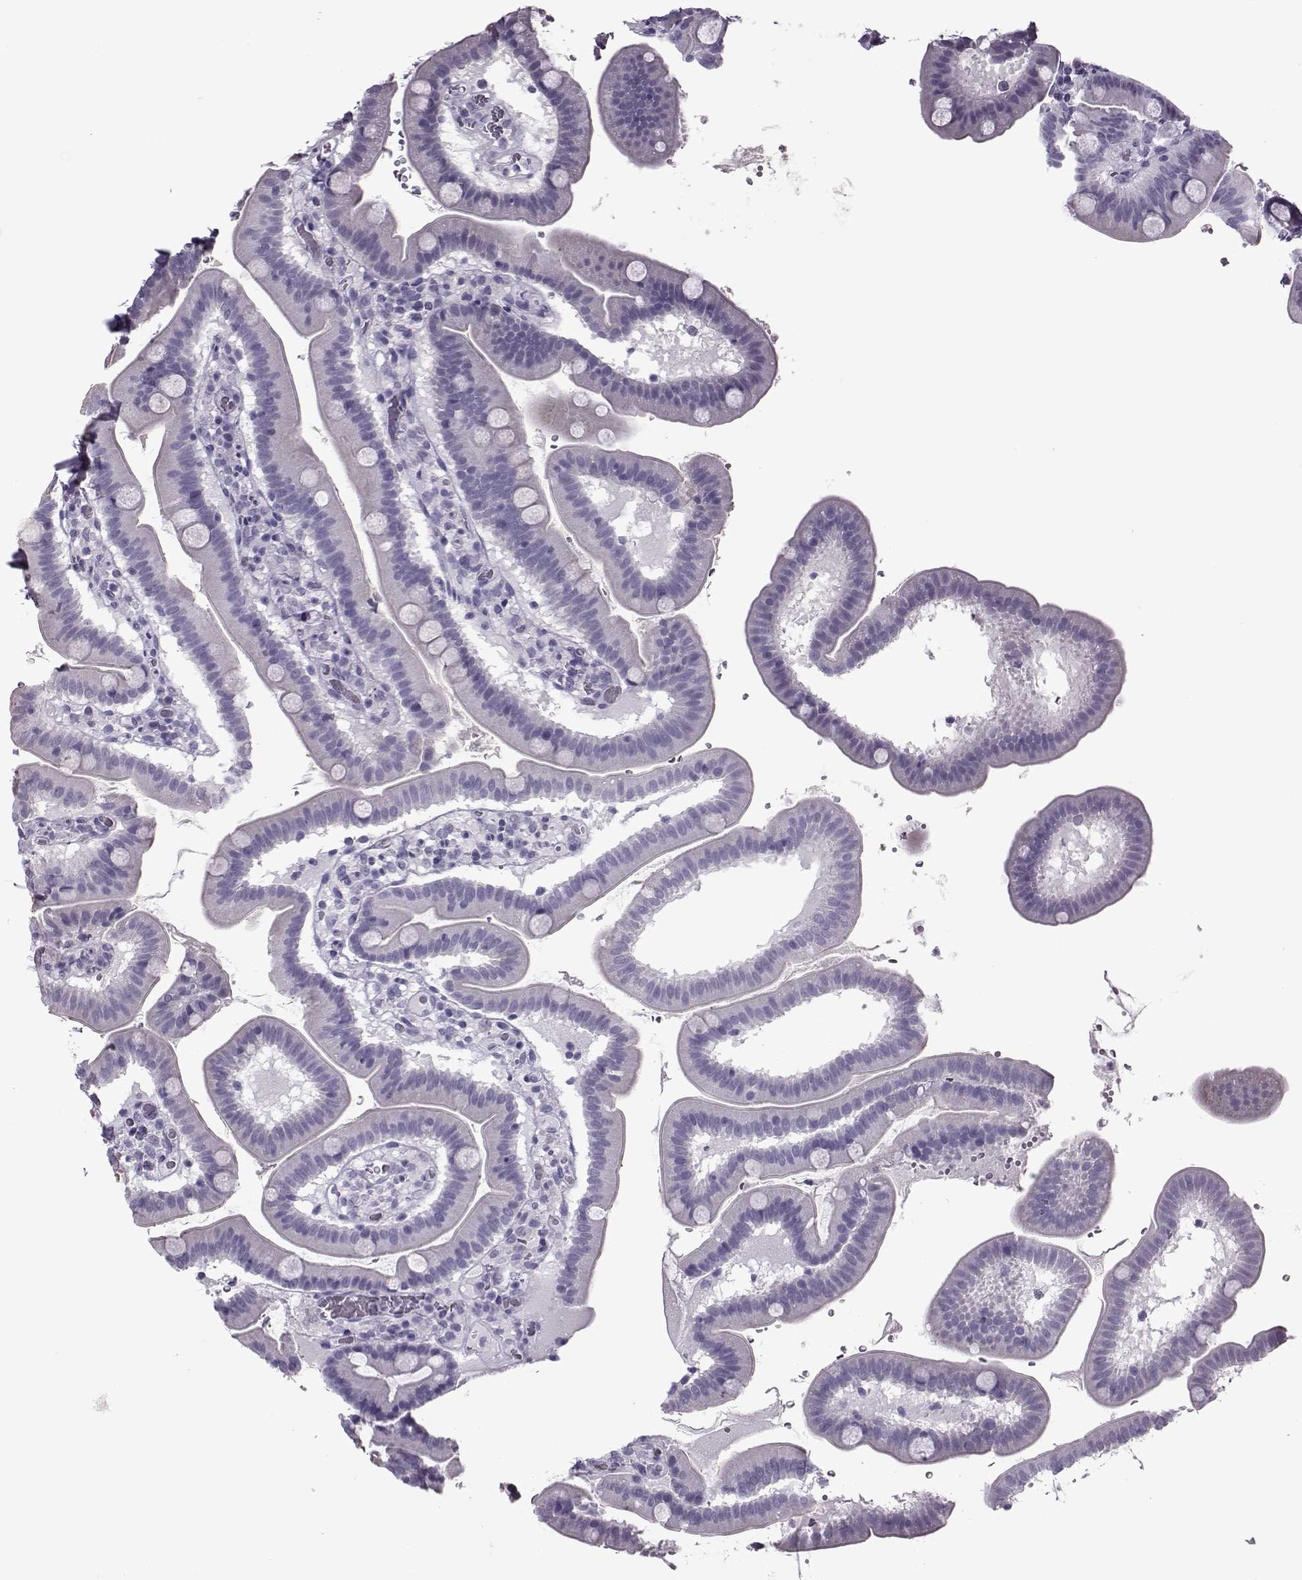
{"staining": {"intensity": "negative", "quantity": "none", "location": "none"}, "tissue": "duodenum", "cell_type": "Glandular cells", "image_type": "normal", "snomed": [{"axis": "morphology", "description": "Normal tissue, NOS"}, {"axis": "topography", "description": "Duodenum"}], "caption": "The micrograph demonstrates no significant staining in glandular cells of duodenum.", "gene": "OIP5", "patient": {"sex": "male", "age": 59}}